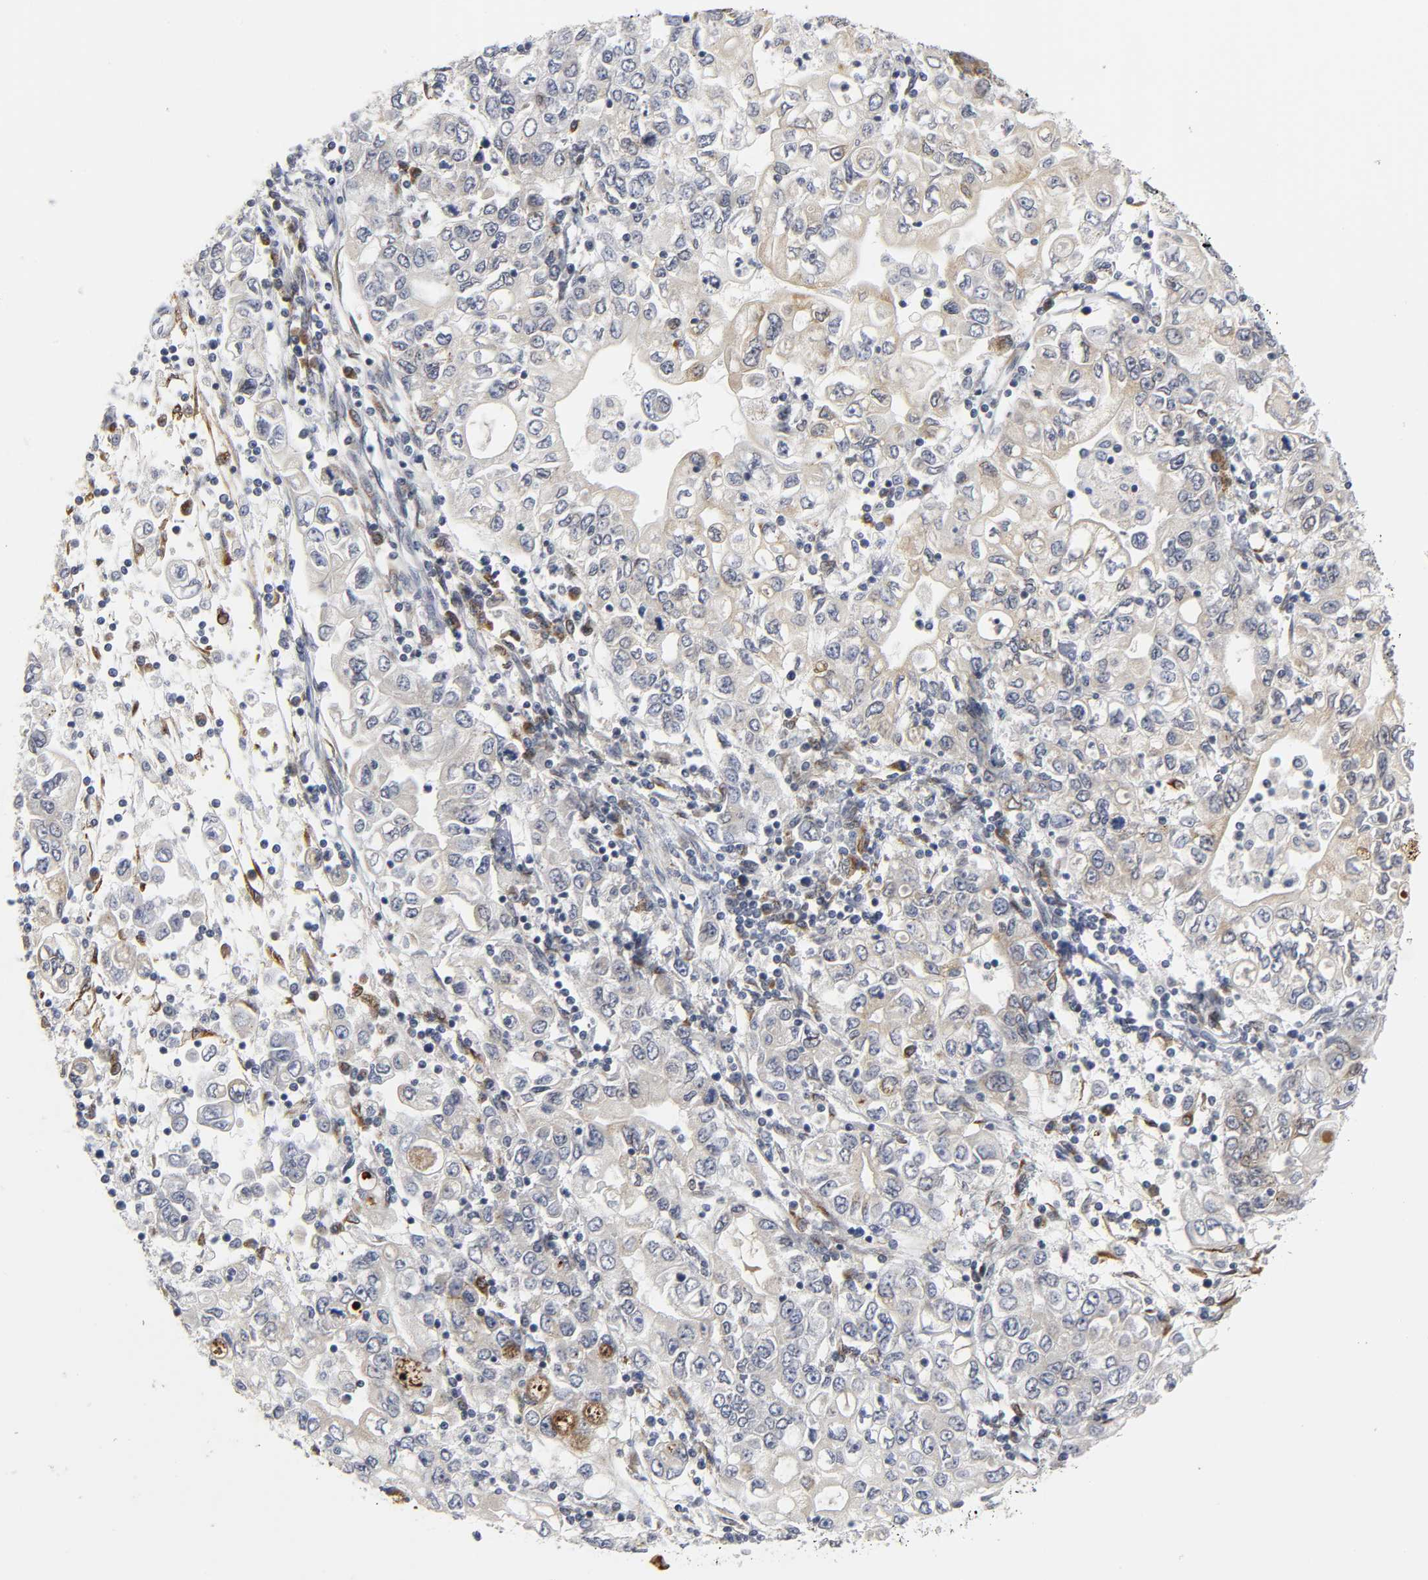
{"staining": {"intensity": "weak", "quantity": "<25%", "location": "cytoplasmic/membranous"}, "tissue": "stomach cancer", "cell_type": "Tumor cells", "image_type": "cancer", "snomed": [{"axis": "morphology", "description": "Adenocarcinoma, NOS"}, {"axis": "topography", "description": "Stomach, lower"}], "caption": "IHC micrograph of stomach adenocarcinoma stained for a protein (brown), which demonstrates no staining in tumor cells.", "gene": "ASB6", "patient": {"sex": "female", "age": 72}}